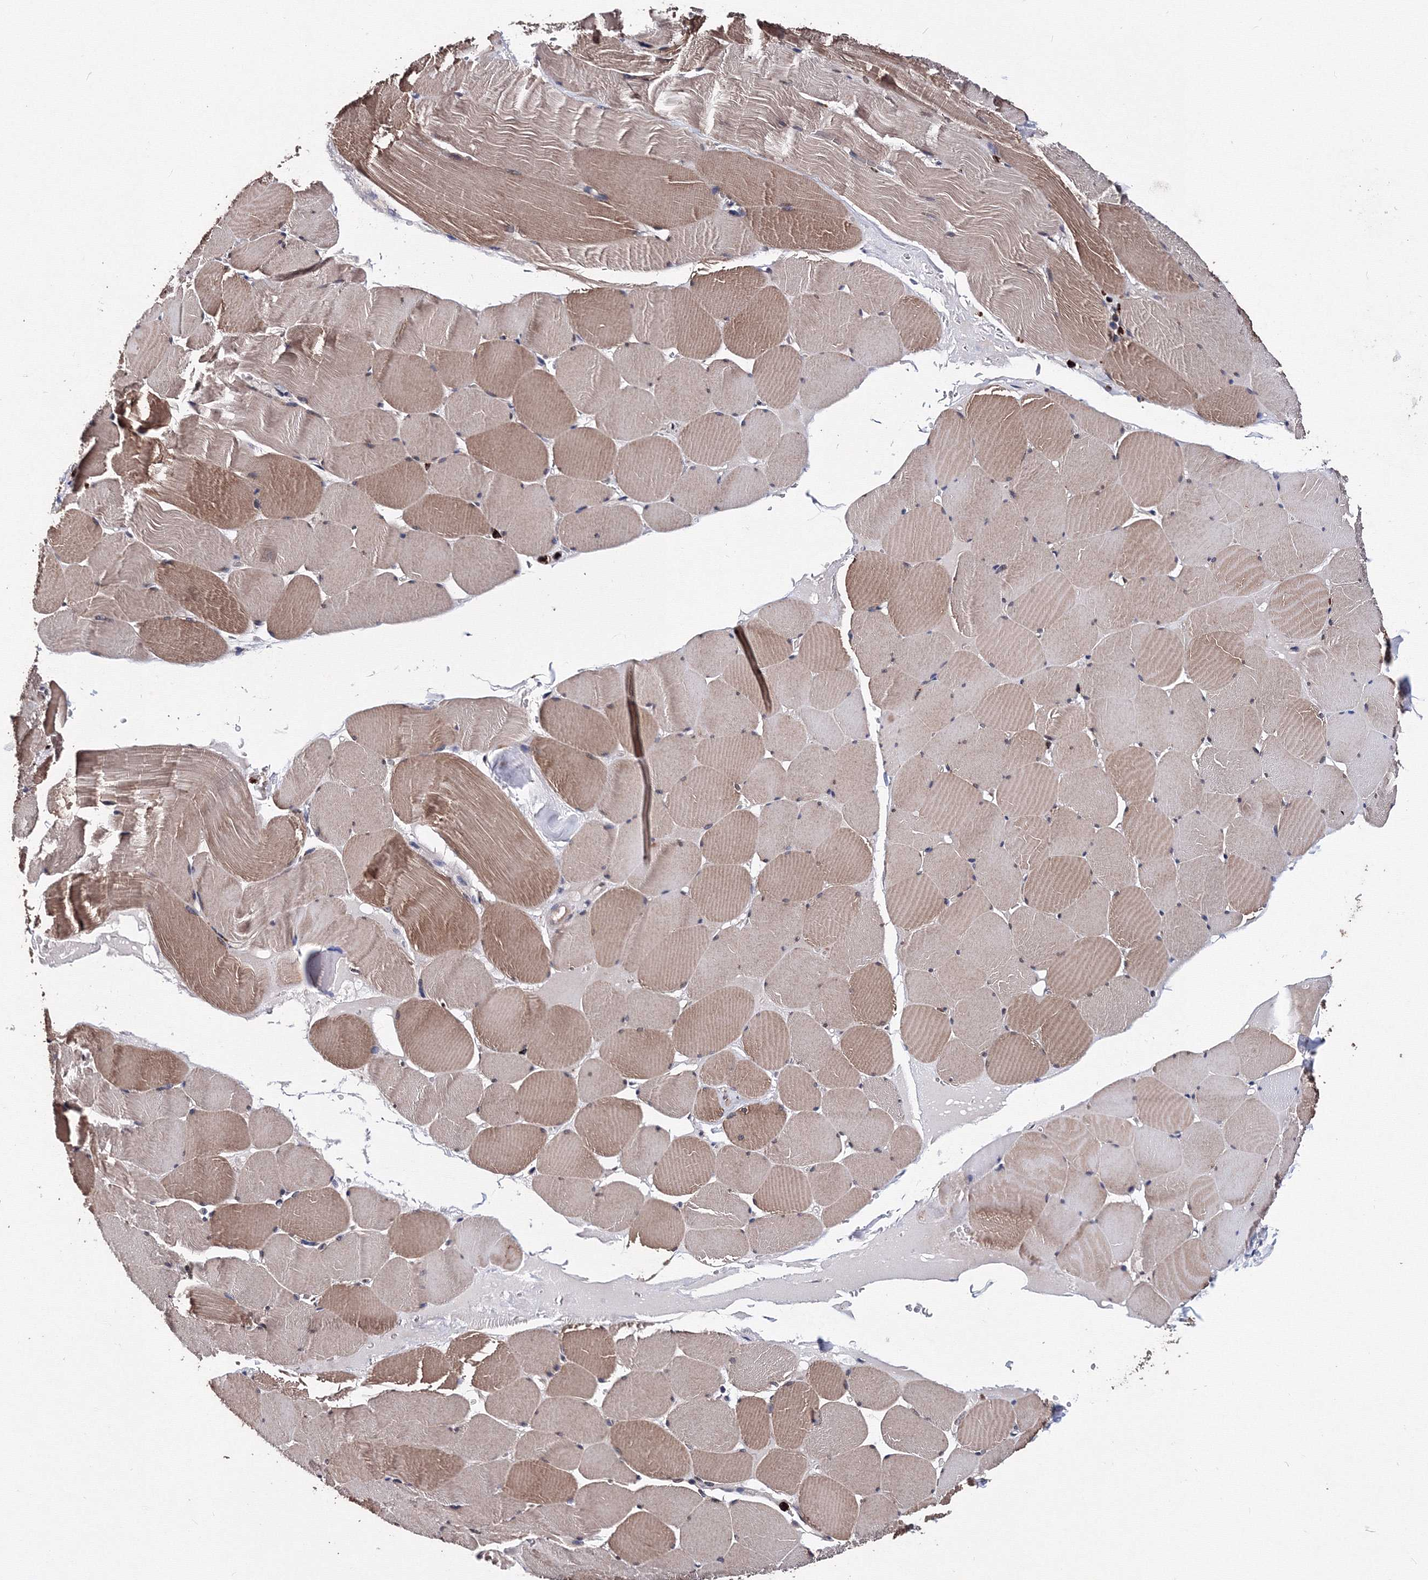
{"staining": {"intensity": "moderate", "quantity": ">75%", "location": "cytoplasmic/membranous"}, "tissue": "skeletal muscle", "cell_type": "Myocytes", "image_type": "normal", "snomed": [{"axis": "morphology", "description": "Normal tissue, NOS"}, {"axis": "topography", "description": "Skeletal muscle"}], "caption": "DAB (3,3'-diaminobenzidine) immunohistochemical staining of benign human skeletal muscle shows moderate cytoplasmic/membranous protein staining in approximately >75% of myocytes.", "gene": "PHYKPL", "patient": {"sex": "male", "age": 62}}